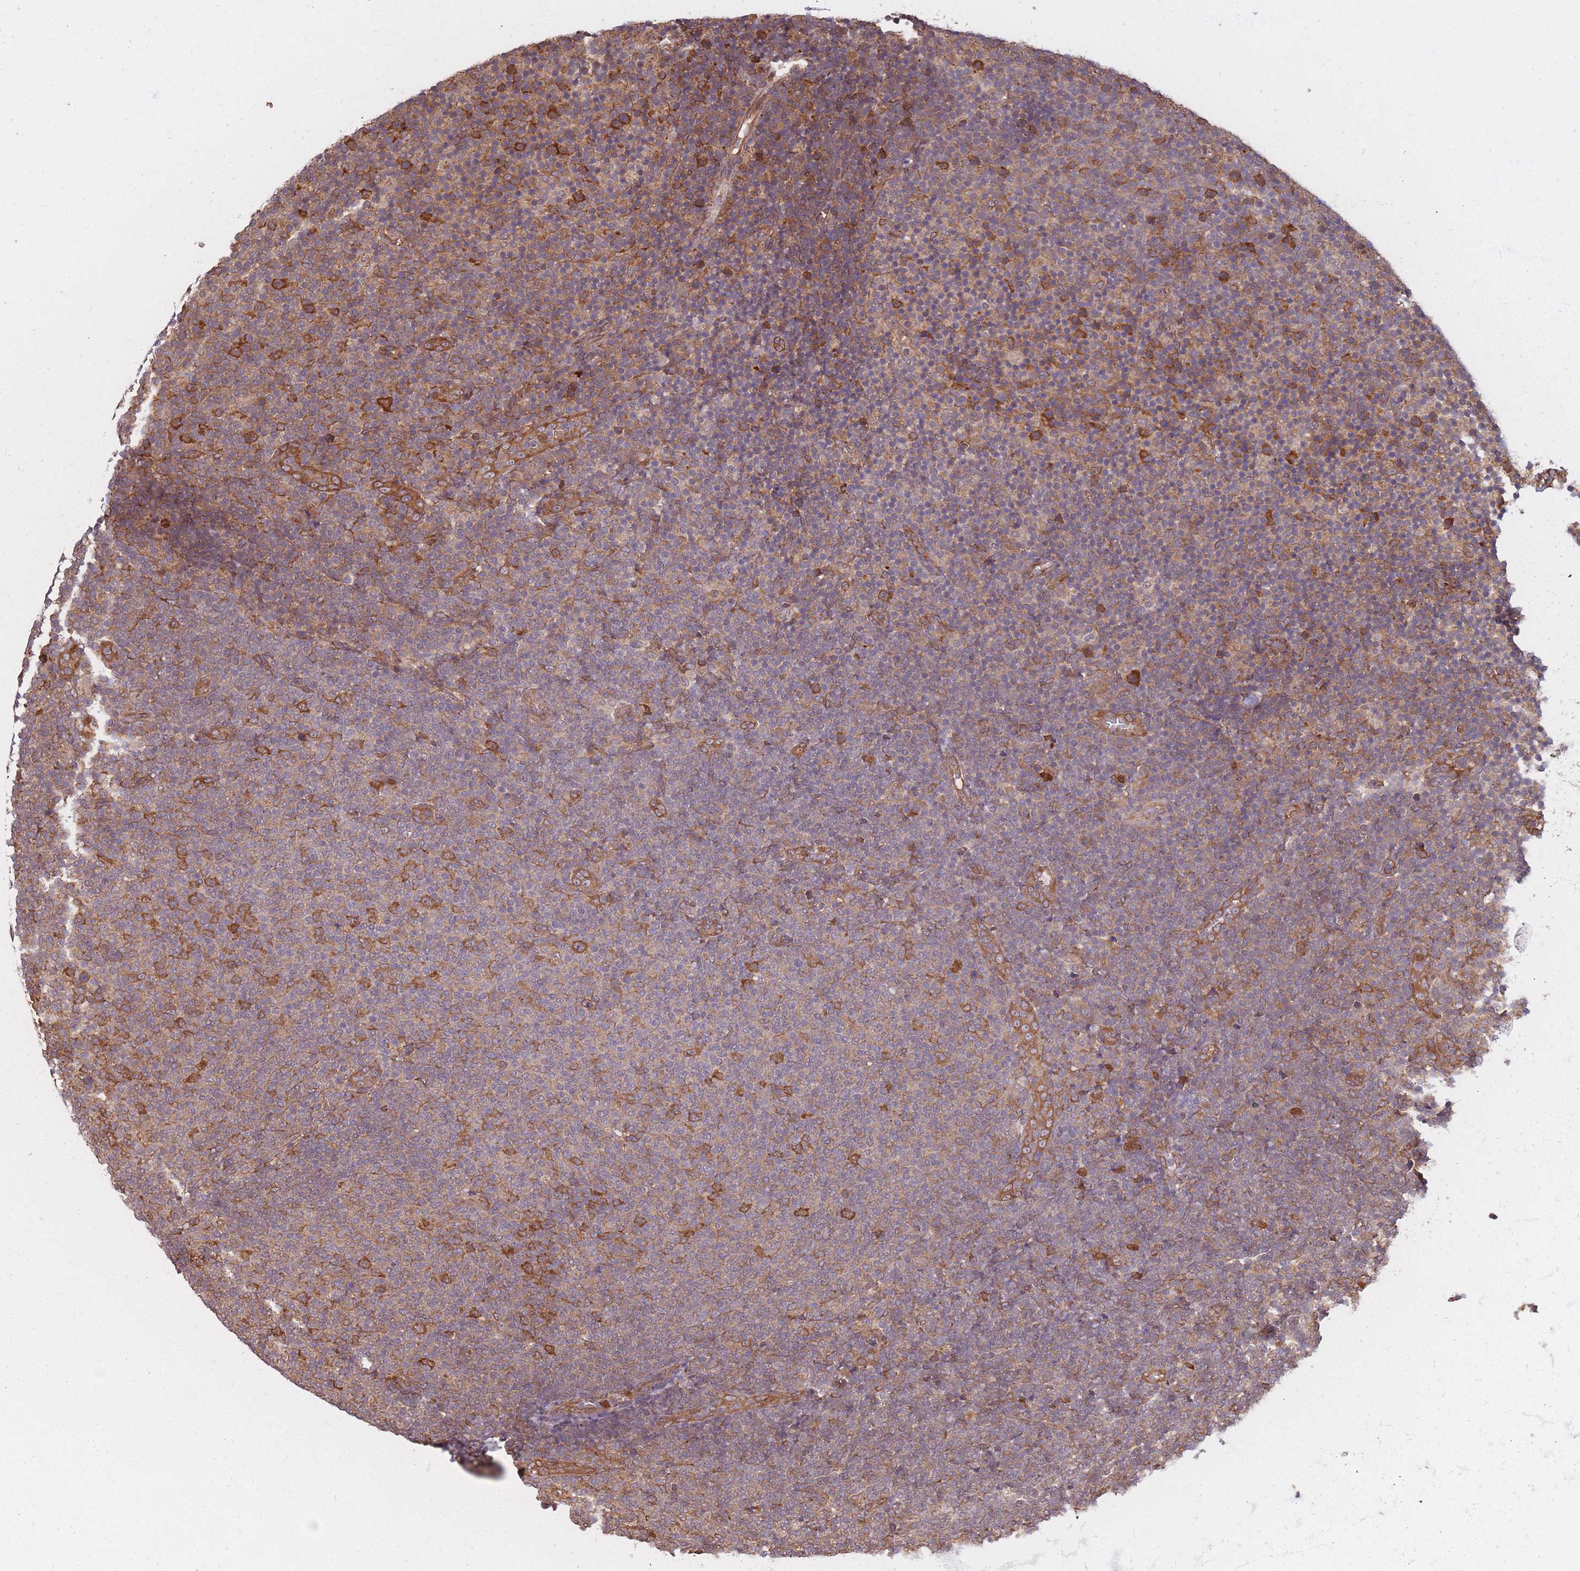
{"staining": {"intensity": "weak", "quantity": "25%-75%", "location": "cytoplasmic/membranous"}, "tissue": "lymphoma", "cell_type": "Tumor cells", "image_type": "cancer", "snomed": [{"axis": "morphology", "description": "Malignant lymphoma, non-Hodgkin's type, Low grade"}, {"axis": "topography", "description": "Lymph node"}], "caption": "Immunohistochemical staining of low-grade malignant lymphoma, non-Hodgkin's type exhibits weak cytoplasmic/membranous protein staining in approximately 25%-75% of tumor cells. (DAB (3,3'-diaminobenzidine) IHC, brown staining for protein, blue staining for nuclei).", "gene": "ARL13B", "patient": {"sex": "male", "age": 66}}